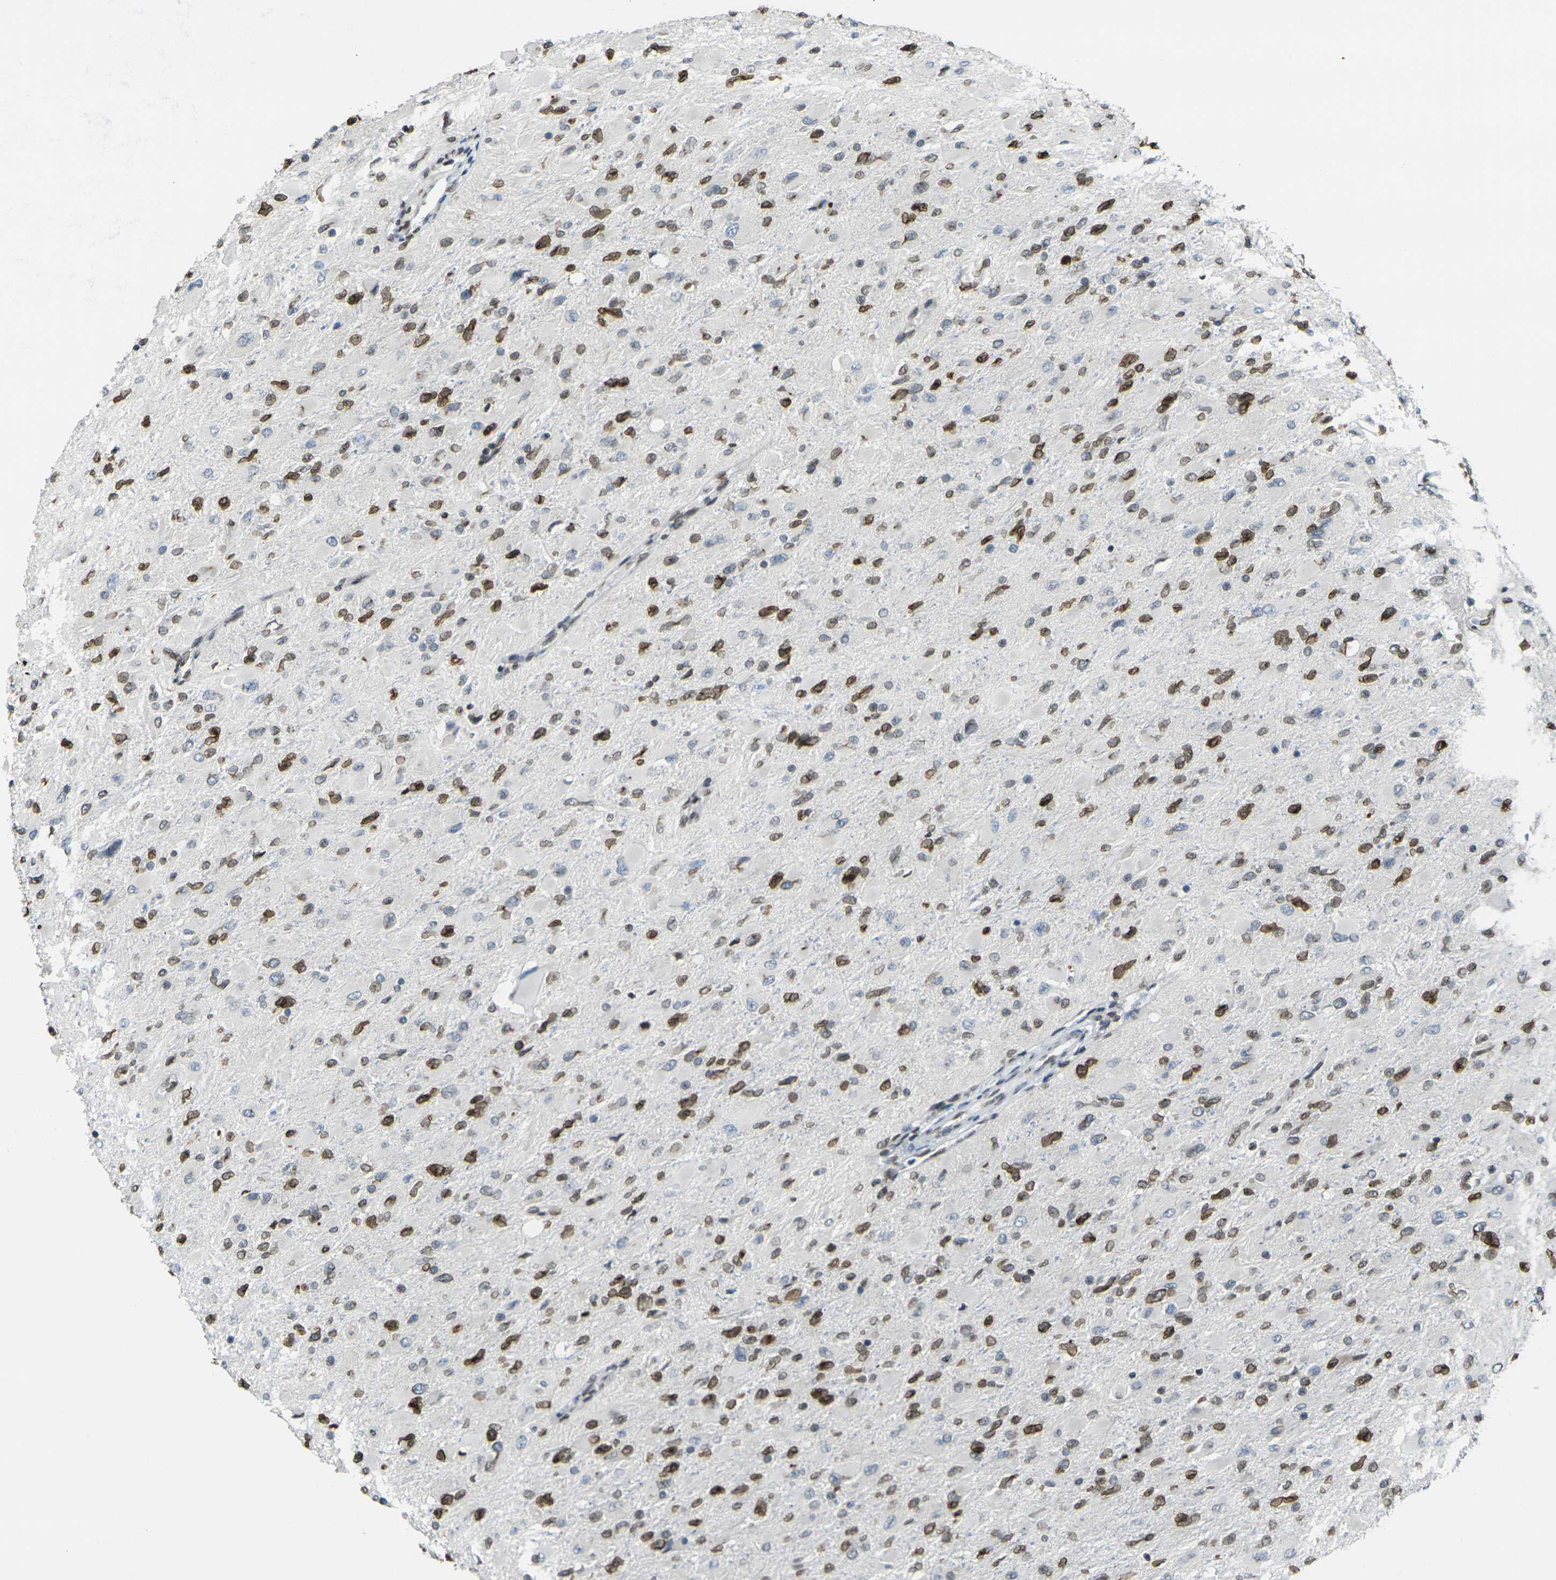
{"staining": {"intensity": "strong", "quantity": "25%-75%", "location": "nuclear"}, "tissue": "glioma", "cell_type": "Tumor cells", "image_type": "cancer", "snomed": [{"axis": "morphology", "description": "Glioma, malignant, High grade"}, {"axis": "topography", "description": "Cerebral cortex"}], "caption": "The photomicrograph exhibits staining of glioma, revealing strong nuclear protein positivity (brown color) within tumor cells.", "gene": "BRDT", "patient": {"sex": "female", "age": 36}}